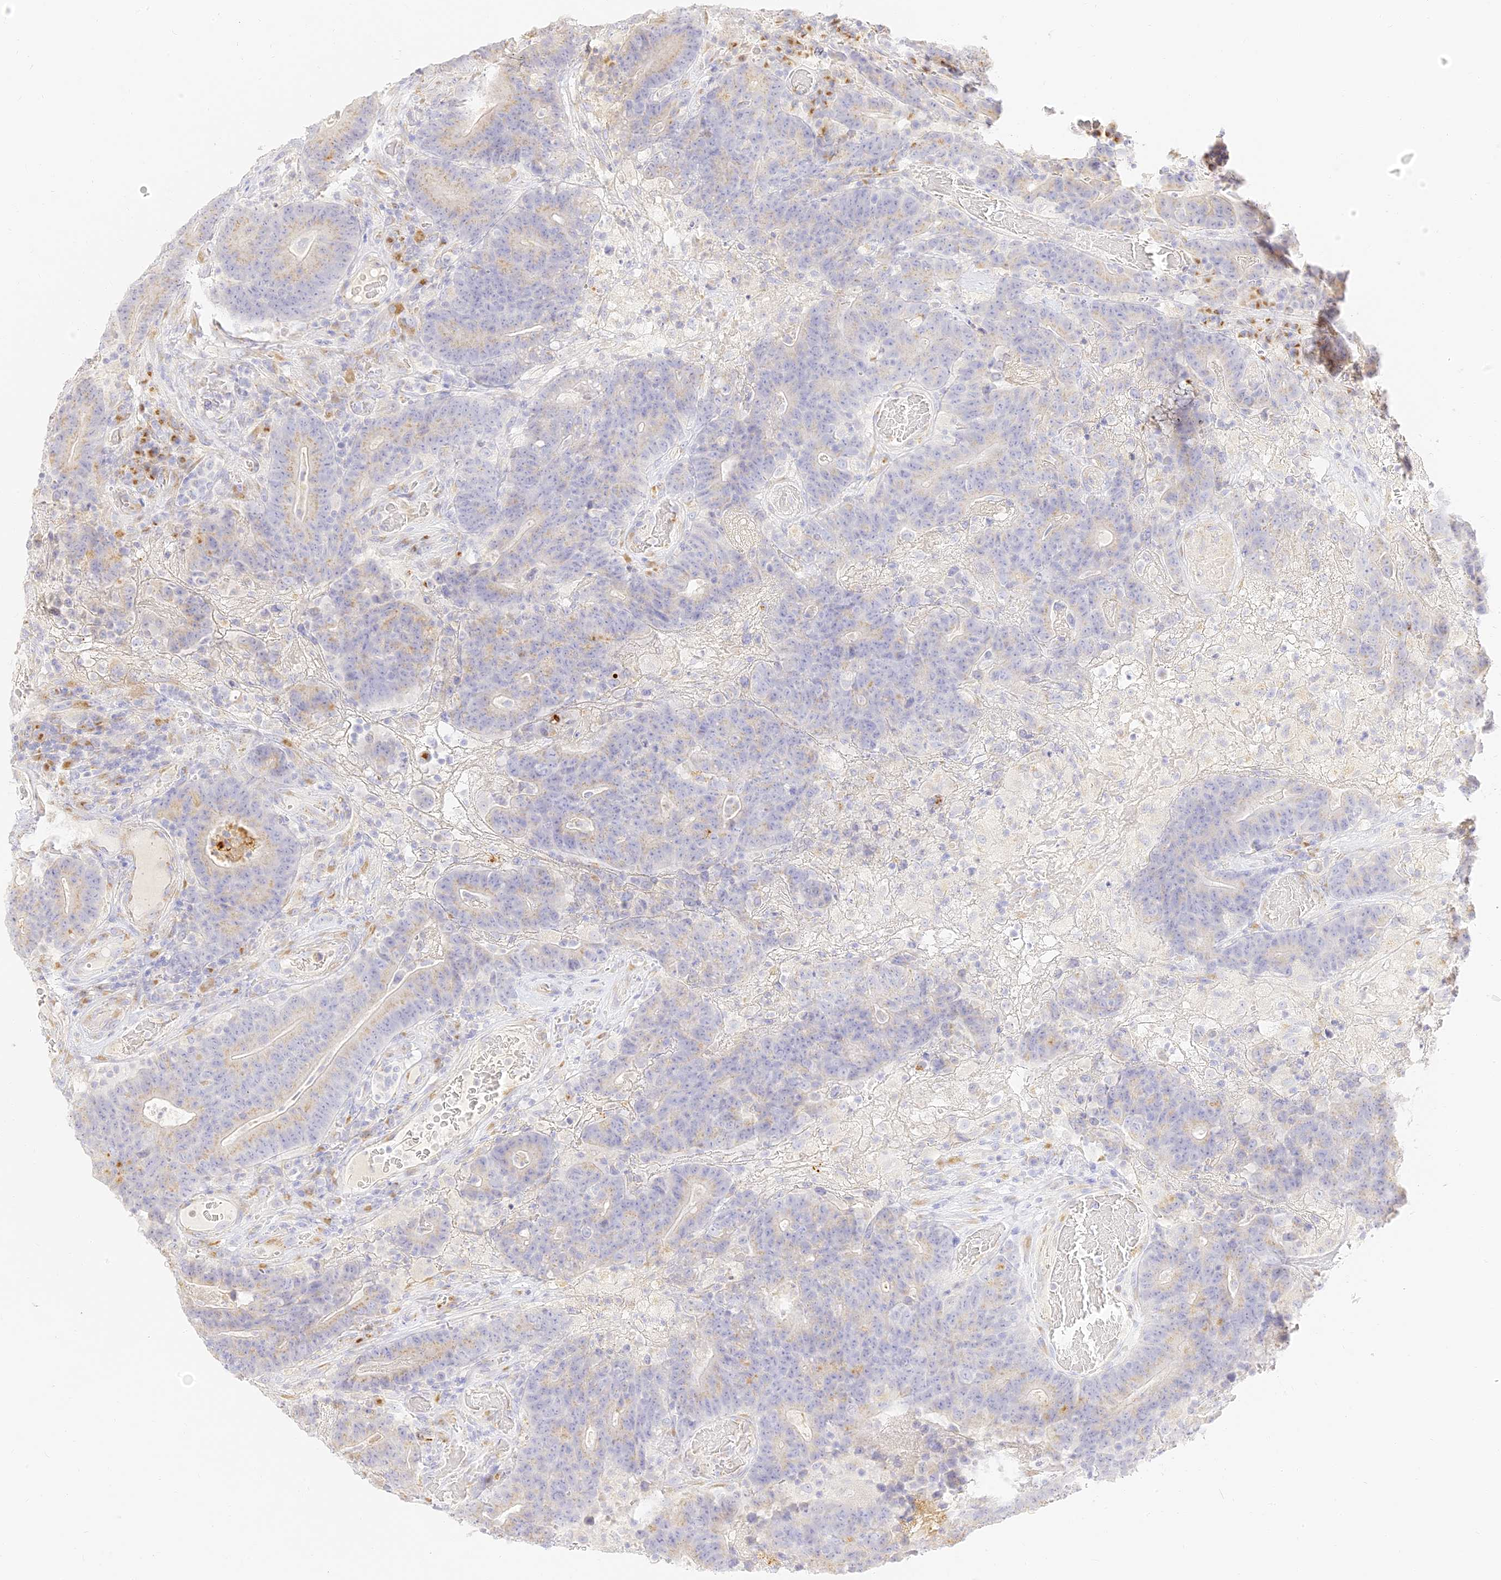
{"staining": {"intensity": "weak", "quantity": "<25%", "location": "cytoplasmic/membranous"}, "tissue": "colorectal cancer", "cell_type": "Tumor cells", "image_type": "cancer", "snomed": [{"axis": "morphology", "description": "Normal tissue, NOS"}, {"axis": "morphology", "description": "Adenocarcinoma, NOS"}, {"axis": "topography", "description": "Colon"}], "caption": "IHC of human colorectal adenocarcinoma reveals no expression in tumor cells. Brightfield microscopy of immunohistochemistry (IHC) stained with DAB (3,3'-diaminobenzidine) (brown) and hematoxylin (blue), captured at high magnification.", "gene": "SEC13", "patient": {"sex": "female", "age": 75}}